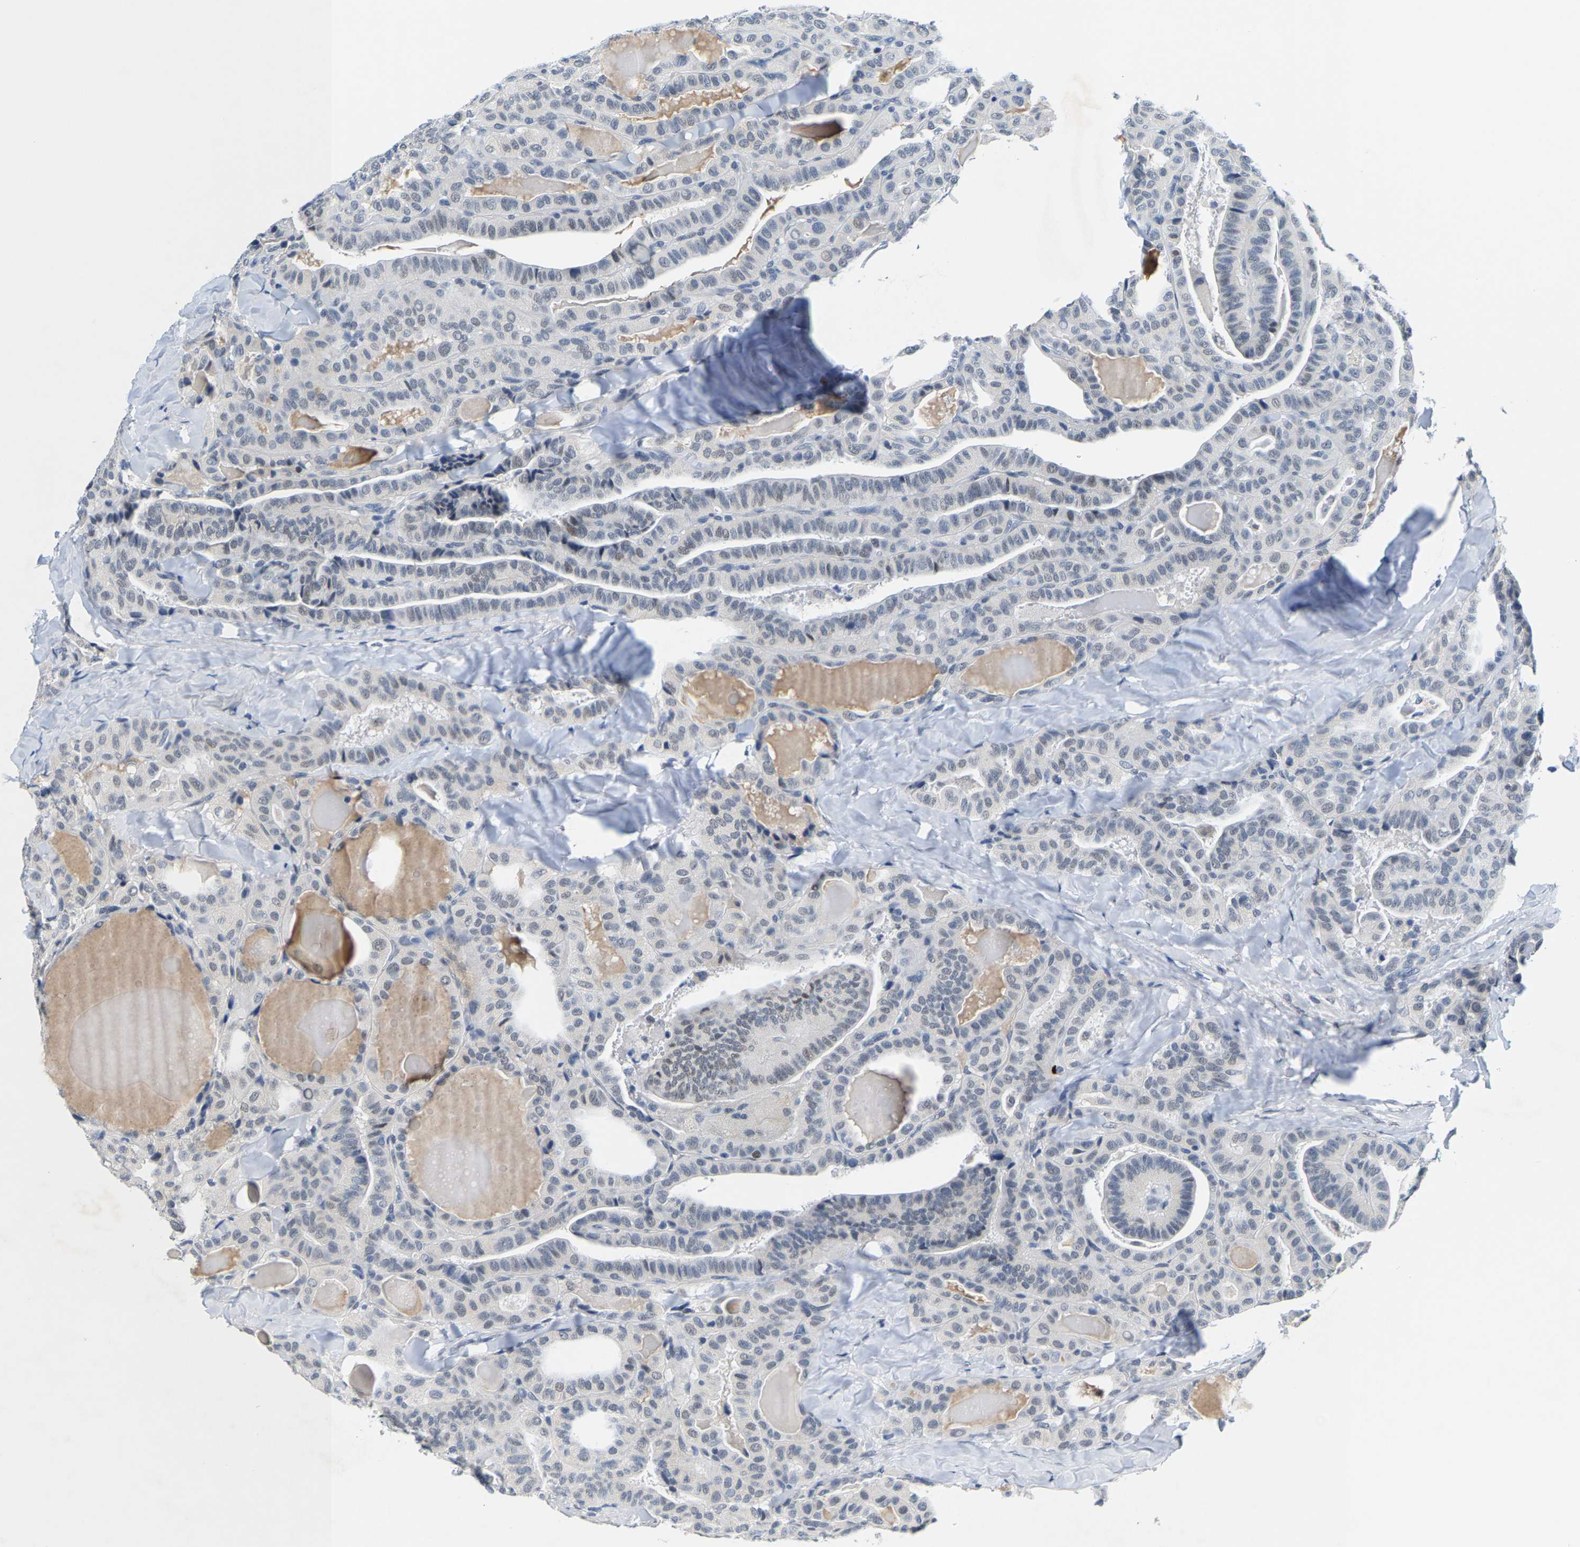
{"staining": {"intensity": "negative", "quantity": "none", "location": "none"}, "tissue": "thyroid cancer", "cell_type": "Tumor cells", "image_type": "cancer", "snomed": [{"axis": "morphology", "description": "Papillary adenocarcinoma, NOS"}, {"axis": "topography", "description": "Thyroid gland"}], "caption": "Immunohistochemistry (IHC) image of human papillary adenocarcinoma (thyroid) stained for a protein (brown), which displays no expression in tumor cells. (Stains: DAB IHC with hematoxylin counter stain, Microscopy: brightfield microscopy at high magnification).", "gene": "SETD1B", "patient": {"sex": "male", "age": 77}}